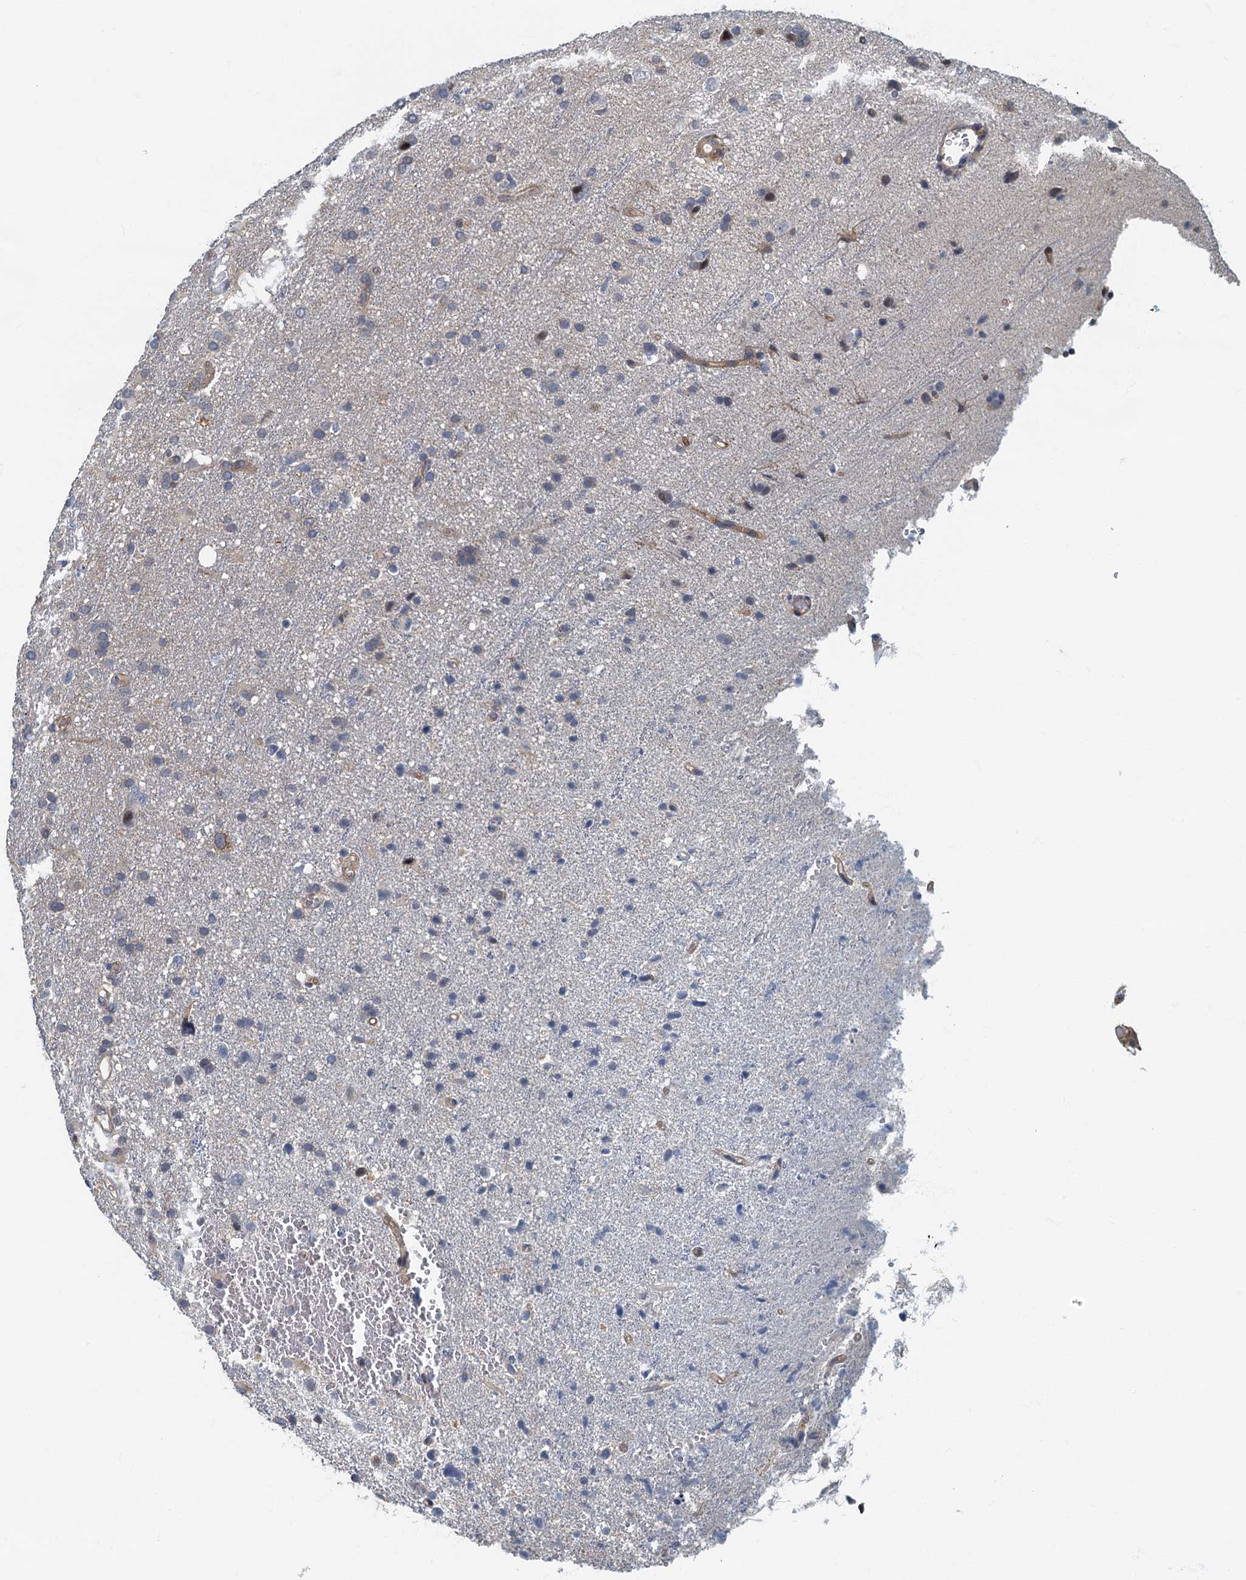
{"staining": {"intensity": "weak", "quantity": "<25%", "location": "cytoplasmic/membranous"}, "tissue": "glioma", "cell_type": "Tumor cells", "image_type": "cancer", "snomed": [{"axis": "morphology", "description": "Glioma, malignant, High grade"}, {"axis": "topography", "description": "Brain"}], "caption": "Immunohistochemistry (IHC) micrograph of human high-grade glioma (malignant) stained for a protein (brown), which displays no staining in tumor cells. Nuclei are stained in blue.", "gene": "CKAP2L", "patient": {"sex": "male", "age": 61}}